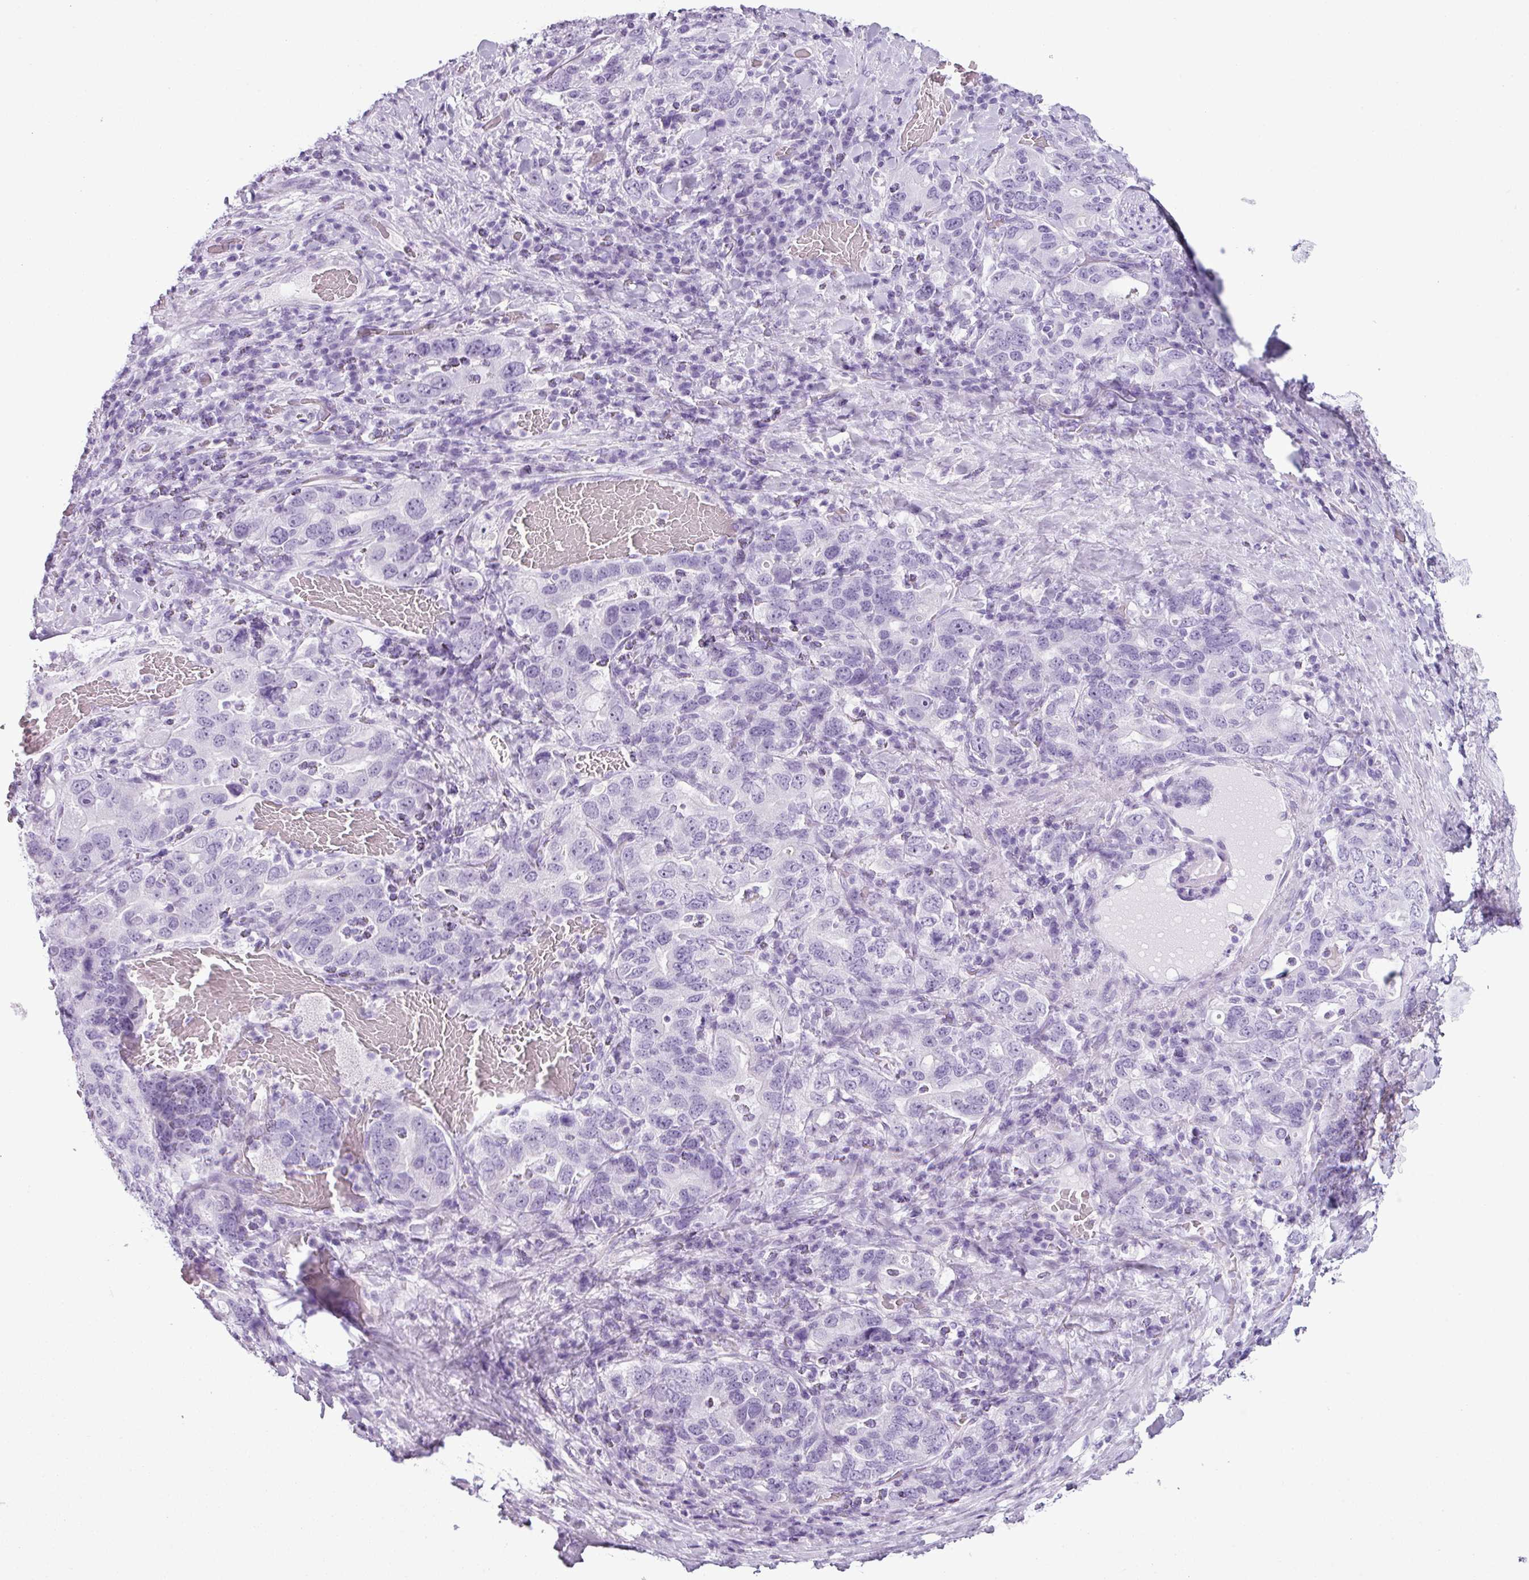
{"staining": {"intensity": "negative", "quantity": "none", "location": "none"}, "tissue": "stomach cancer", "cell_type": "Tumor cells", "image_type": "cancer", "snomed": [{"axis": "morphology", "description": "Adenocarcinoma, NOS"}, {"axis": "topography", "description": "Stomach, upper"}, {"axis": "topography", "description": "Stomach"}], "caption": "The photomicrograph demonstrates no significant staining in tumor cells of stomach adenocarcinoma.", "gene": "SCT", "patient": {"sex": "male", "age": 62}}